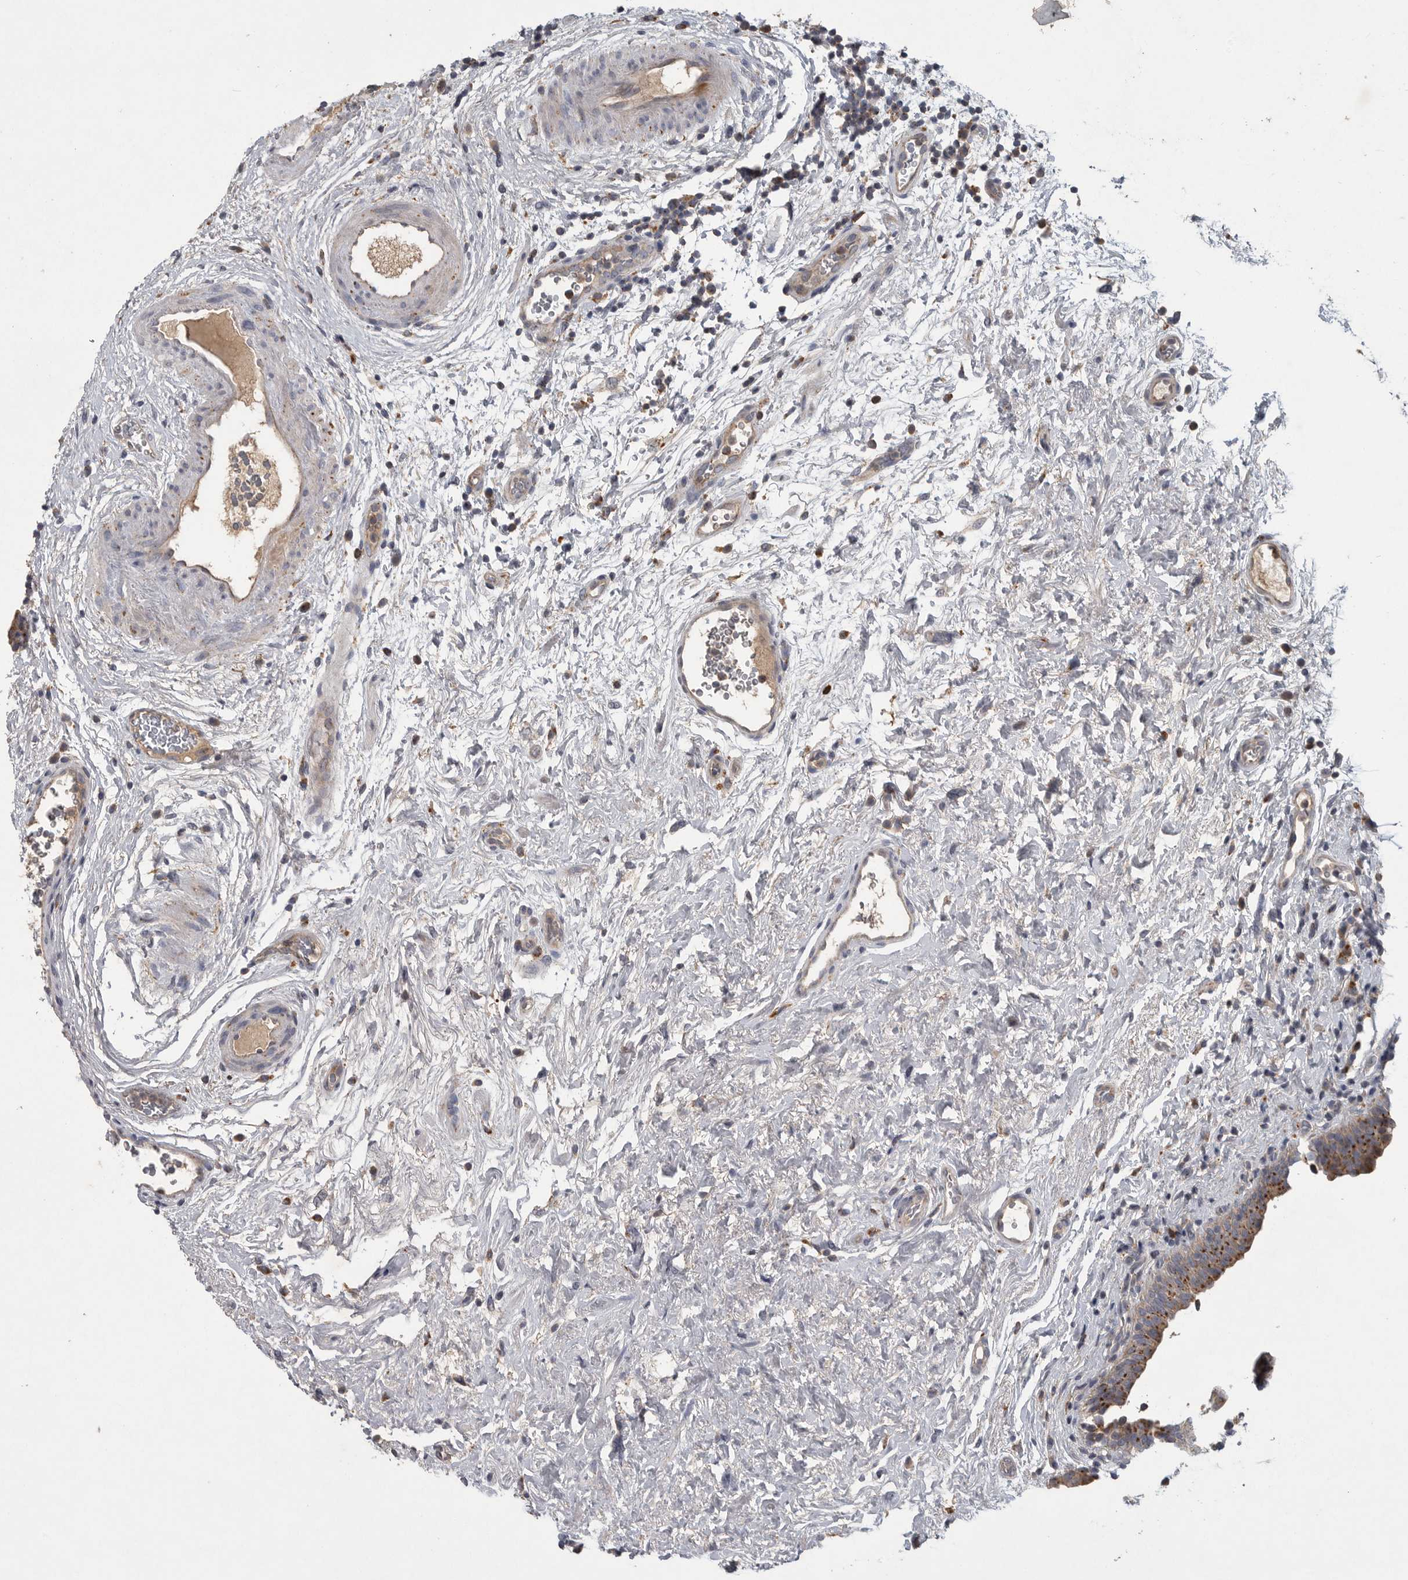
{"staining": {"intensity": "moderate", "quantity": ">75%", "location": "cytoplasmic/membranous"}, "tissue": "urinary bladder", "cell_type": "Urothelial cells", "image_type": "normal", "snomed": [{"axis": "morphology", "description": "Normal tissue, NOS"}, {"axis": "topography", "description": "Urinary bladder"}], "caption": "High-power microscopy captured an immunohistochemistry (IHC) photomicrograph of normal urinary bladder, revealing moderate cytoplasmic/membranous expression in about >75% of urothelial cells.", "gene": "LAMTOR3", "patient": {"sex": "male", "age": 83}}